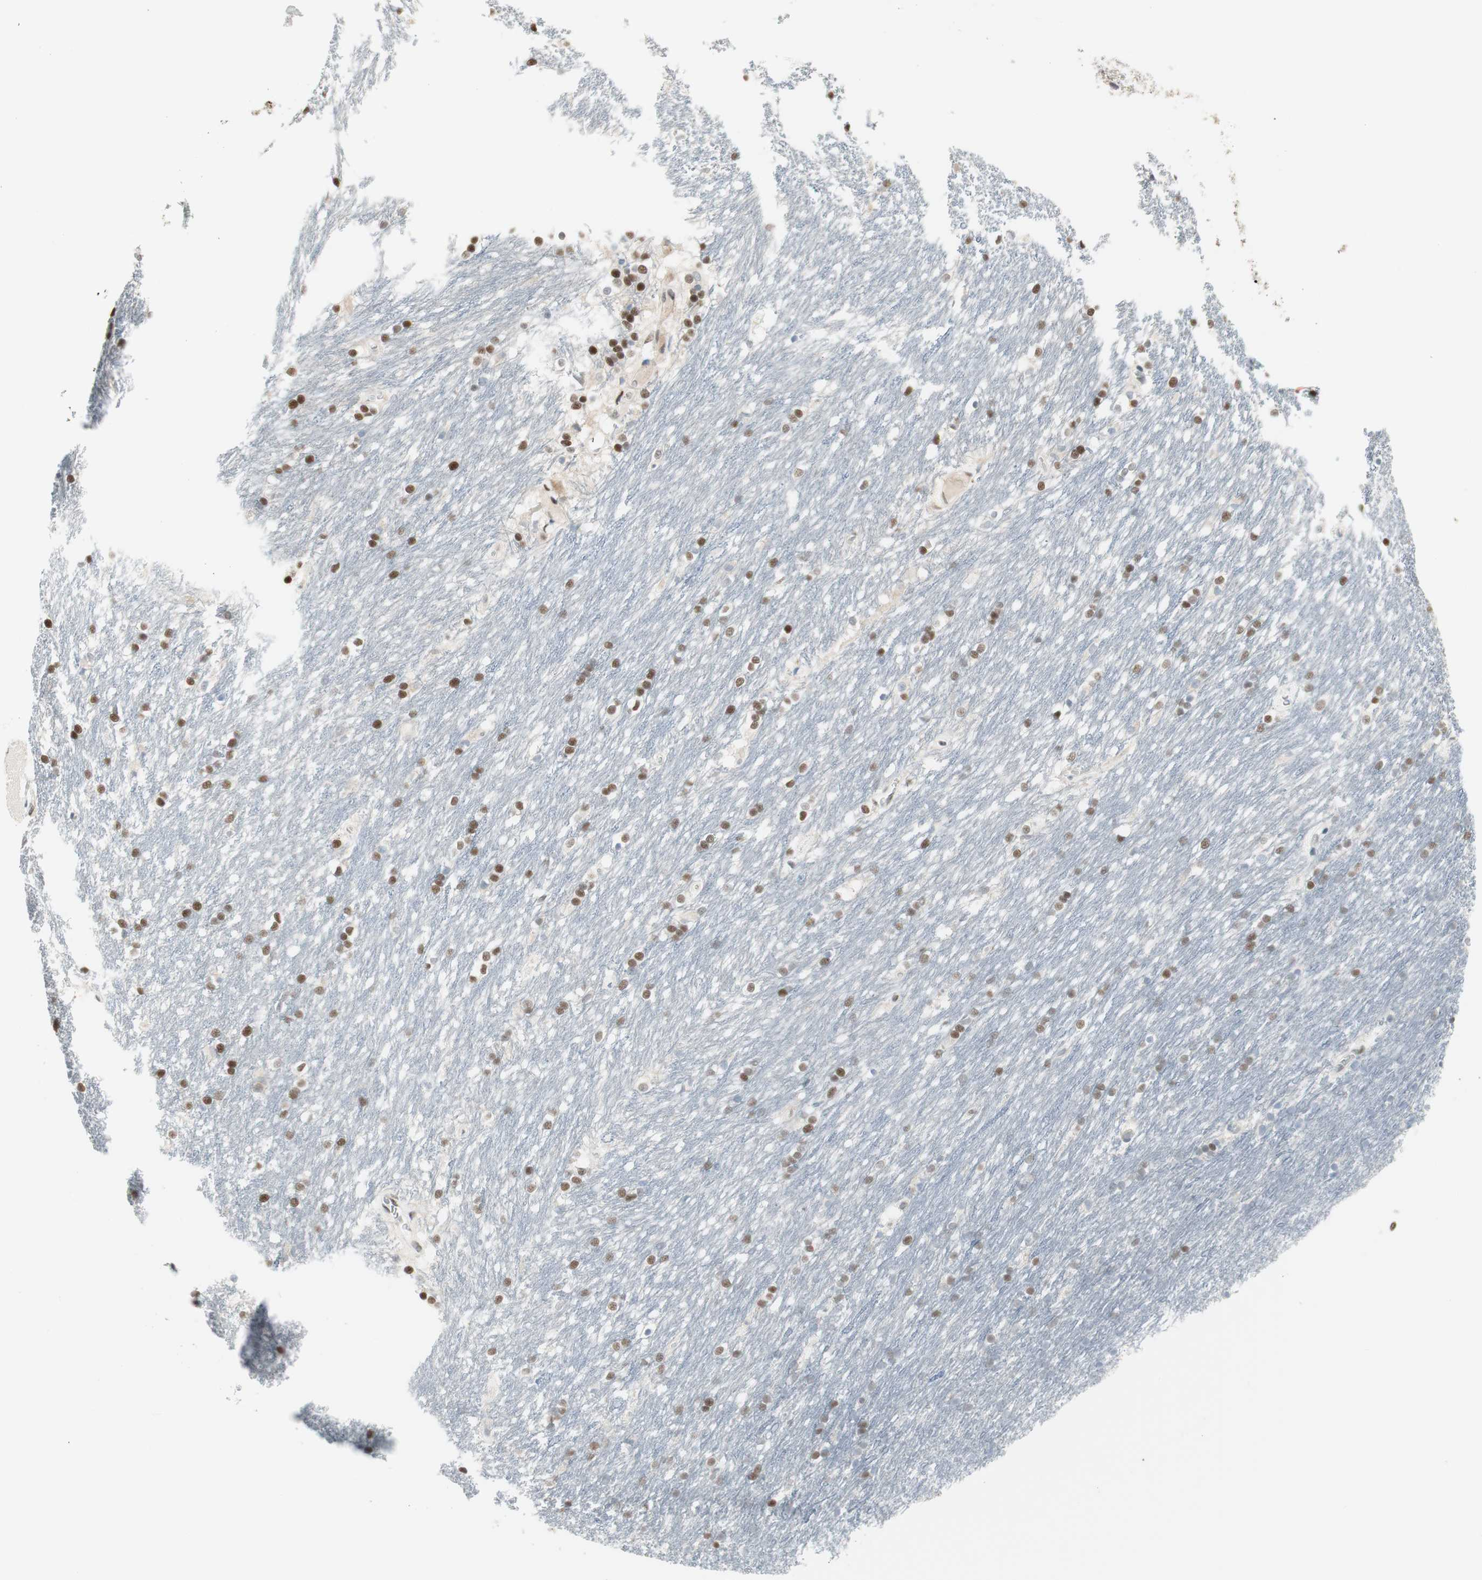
{"staining": {"intensity": "strong", "quantity": ">75%", "location": "nuclear"}, "tissue": "caudate", "cell_type": "Glial cells", "image_type": "normal", "snomed": [{"axis": "morphology", "description": "Normal tissue, NOS"}, {"axis": "topography", "description": "Lateral ventricle wall"}], "caption": "Glial cells reveal high levels of strong nuclear staining in about >75% of cells in normal caudate. (DAB = brown stain, brightfield microscopy at high magnification).", "gene": "LONP2", "patient": {"sex": "female", "age": 19}}